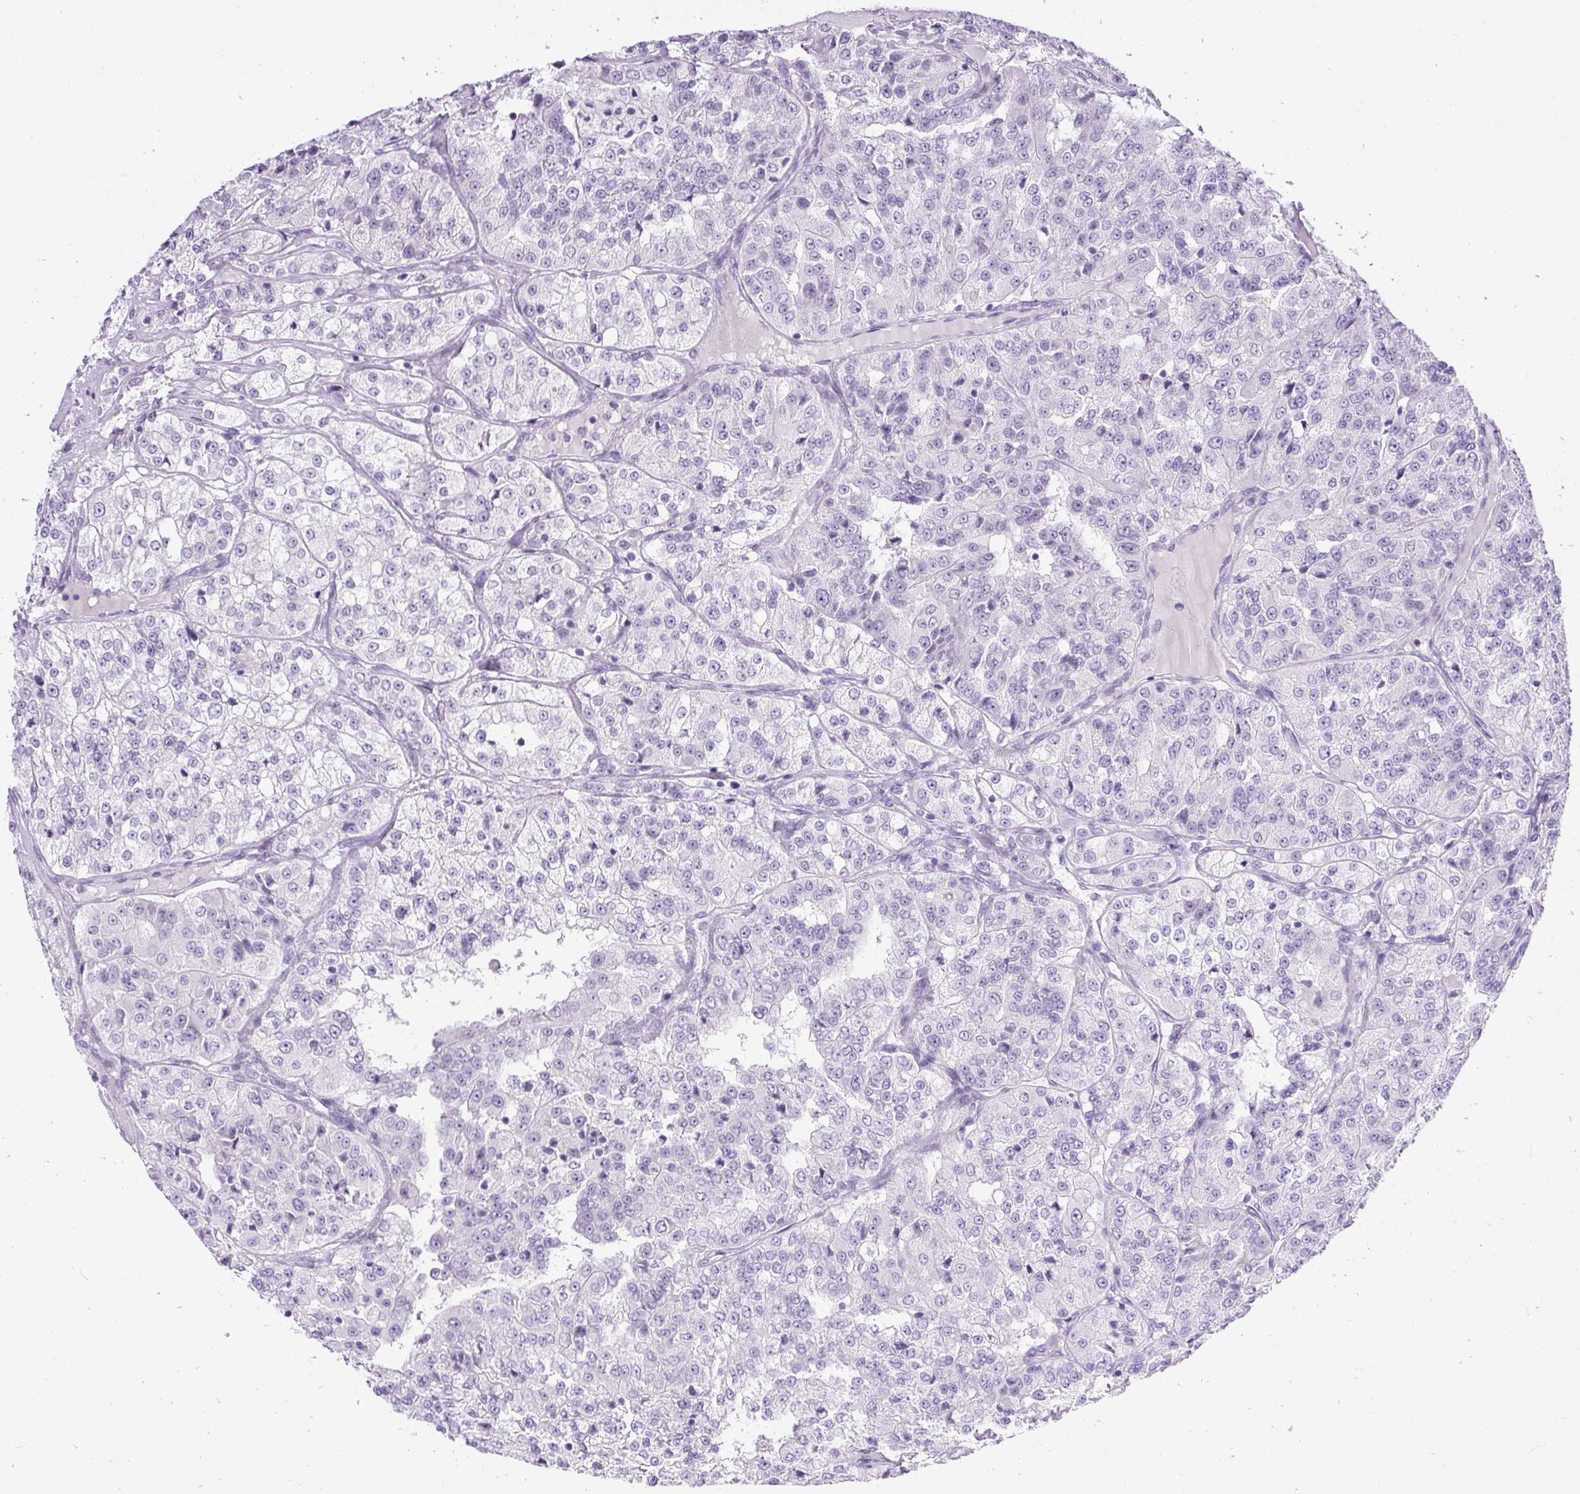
{"staining": {"intensity": "negative", "quantity": "none", "location": "none"}, "tissue": "renal cancer", "cell_type": "Tumor cells", "image_type": "cancer", "snomed": [{"axis": "morphology", "description": "Adenocarcinoma, NOS"}, {"axis": "topography", "description": "Kidney"}], "caption": "High magnification brightfield microscopy of adenocarcinoma (renal) stained with DAB (brown) and counterstained with hematoxylin (blue): tumor cells show no significant positivity. The staining is performed using DAB (3,3'-diaminobenzidine) brown chromogen with nuclei counter-stained in using hematoxylin.", "gene": "WNT10B", "patient": {"sex": "female", "age": 63}}